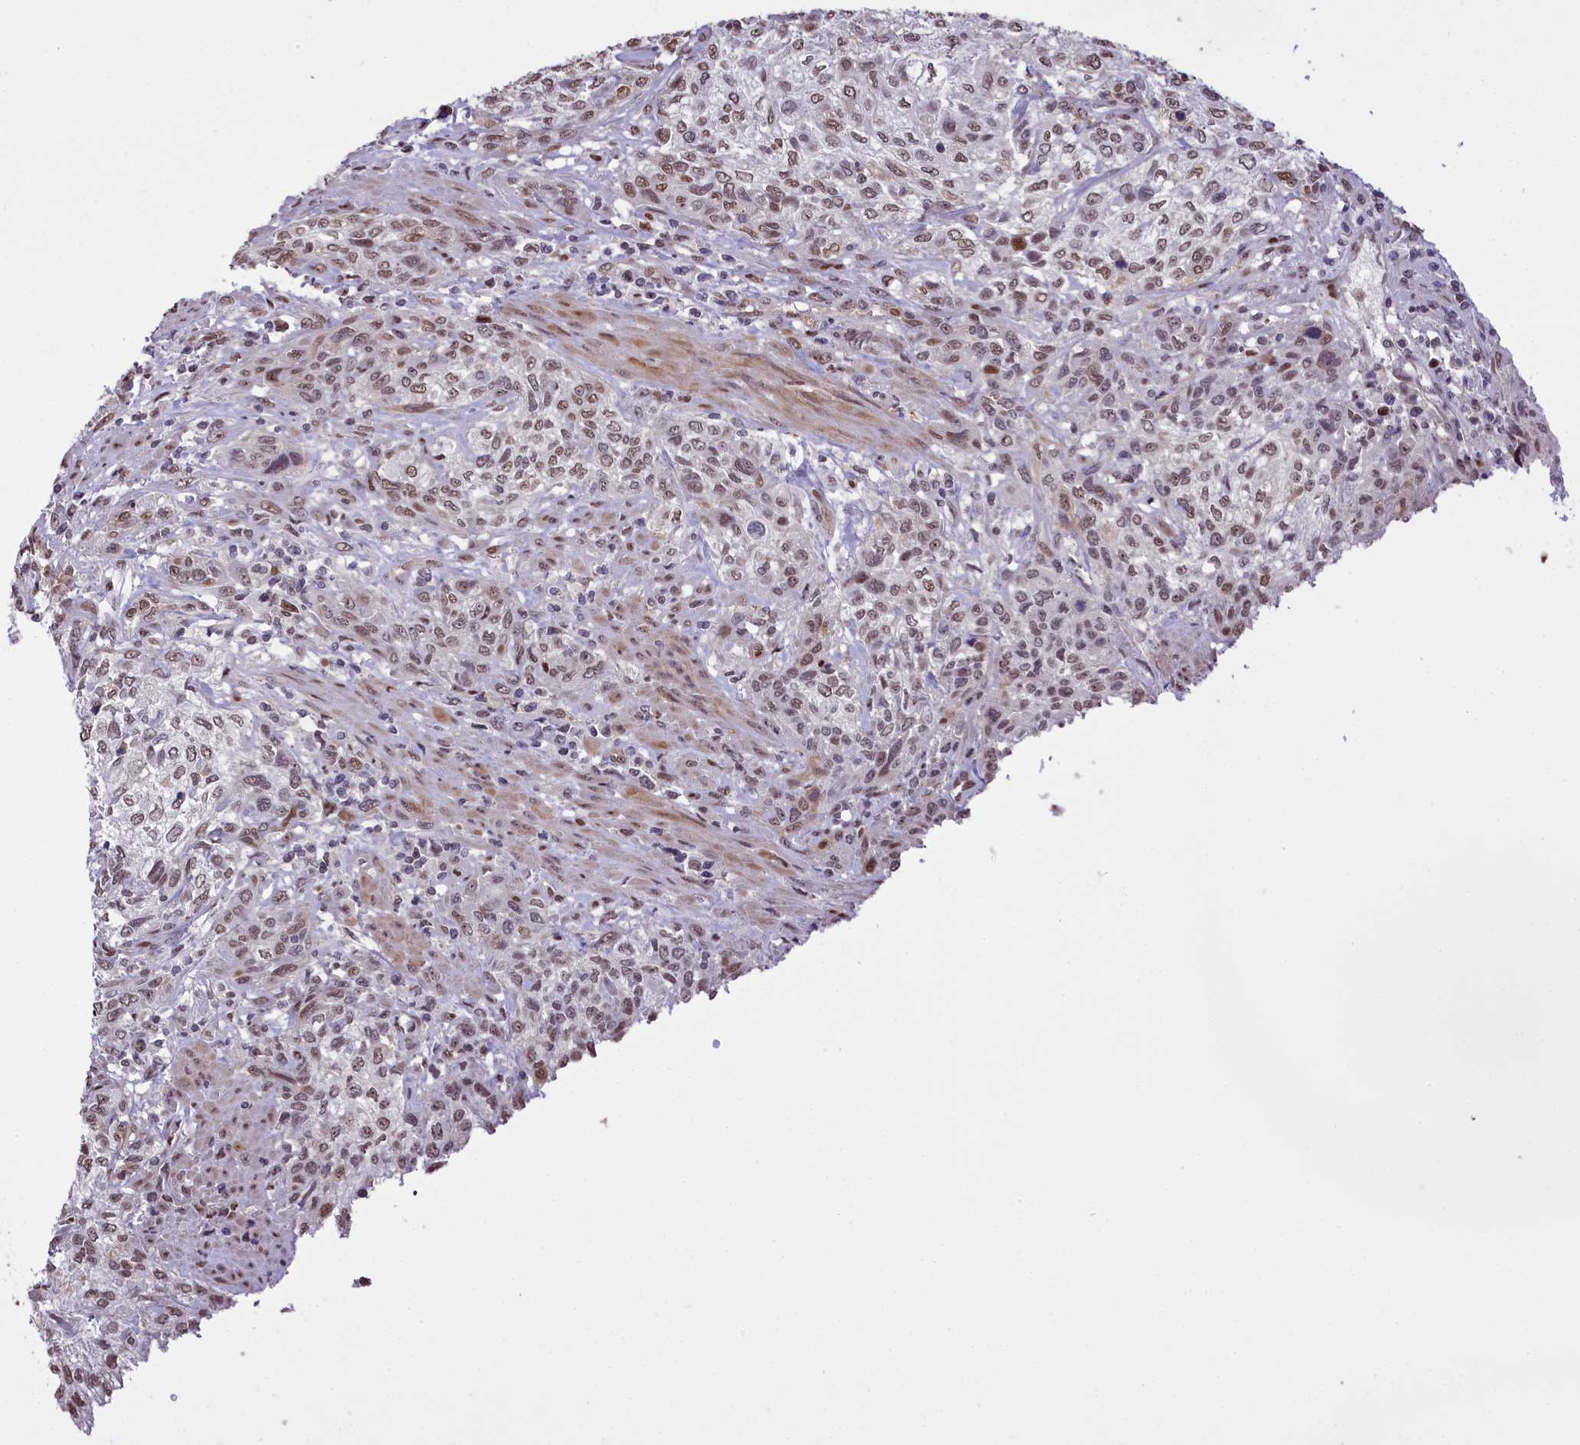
{"staining": {"intensity": "weak", "quantity": ">75%", "location": "nuclear"}, "tissue": "urothelial cancer", "cell_type": "Tumor cells", "image_type": "cancer", "snomed": [{"axis": "morphology", "description": "Normal tissue, NOS"}, {"axis": "morphology", "description": "Urothelial carcinoma, NOS"}, {"axis": "topography", "description": "Urinary bladder"}, {"axis": "topography", "description": "Peripheral nerve tissue"}], "caption": "A micrograph of human urothelial cancer stained for a protein demonstrates weak nuclear brown staining in tumor cells. The staining was performed using DAB to visualize the protein expression in brown, while the nuclei were stained in blue with hematoxylin (Magnification: 20x).", "gene": "RELB", "patient": {"sex": "male", "age": 35}}